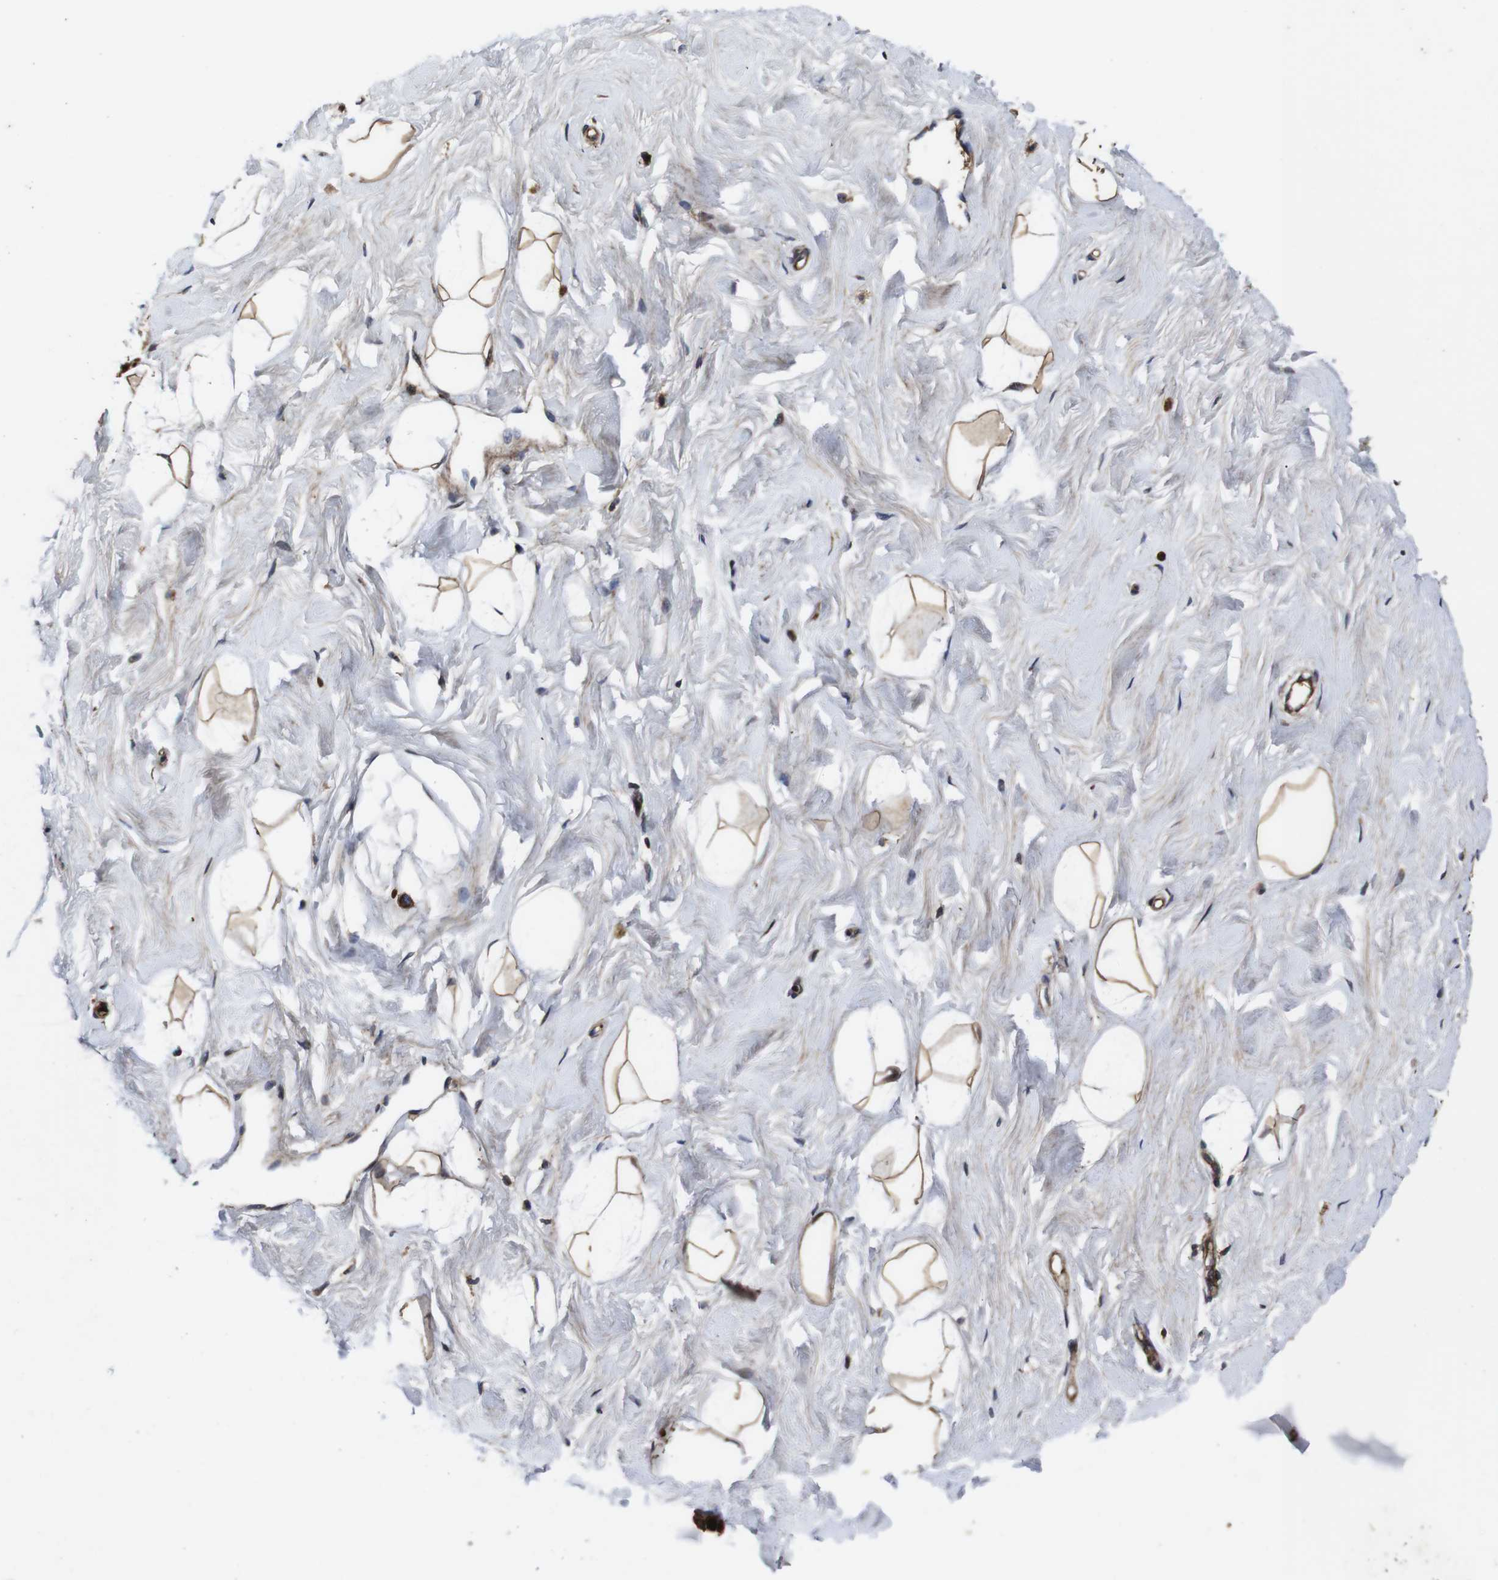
{"staining": {"intensity": "moderate", "quantity": ">75%", "location": "cytoplasmic/membranous"}, "tissue": "breast", "cell_type": "Adipocytes", "image_type": "normal", "snomed": [{"axis": "morphology", "description": "Normal tissue, NOS"}, {"axis": "topography", "description": "Breast"}], "caption": "Protein staining of benign breast displays moderate cytoplasmic/membranous staining in approximately >75% of adipocytes. (Brightfield microscopy of DAB IHC at high magnification).", "gene": "SMYD3", "patient": {"sex": "female", "age": 23}}